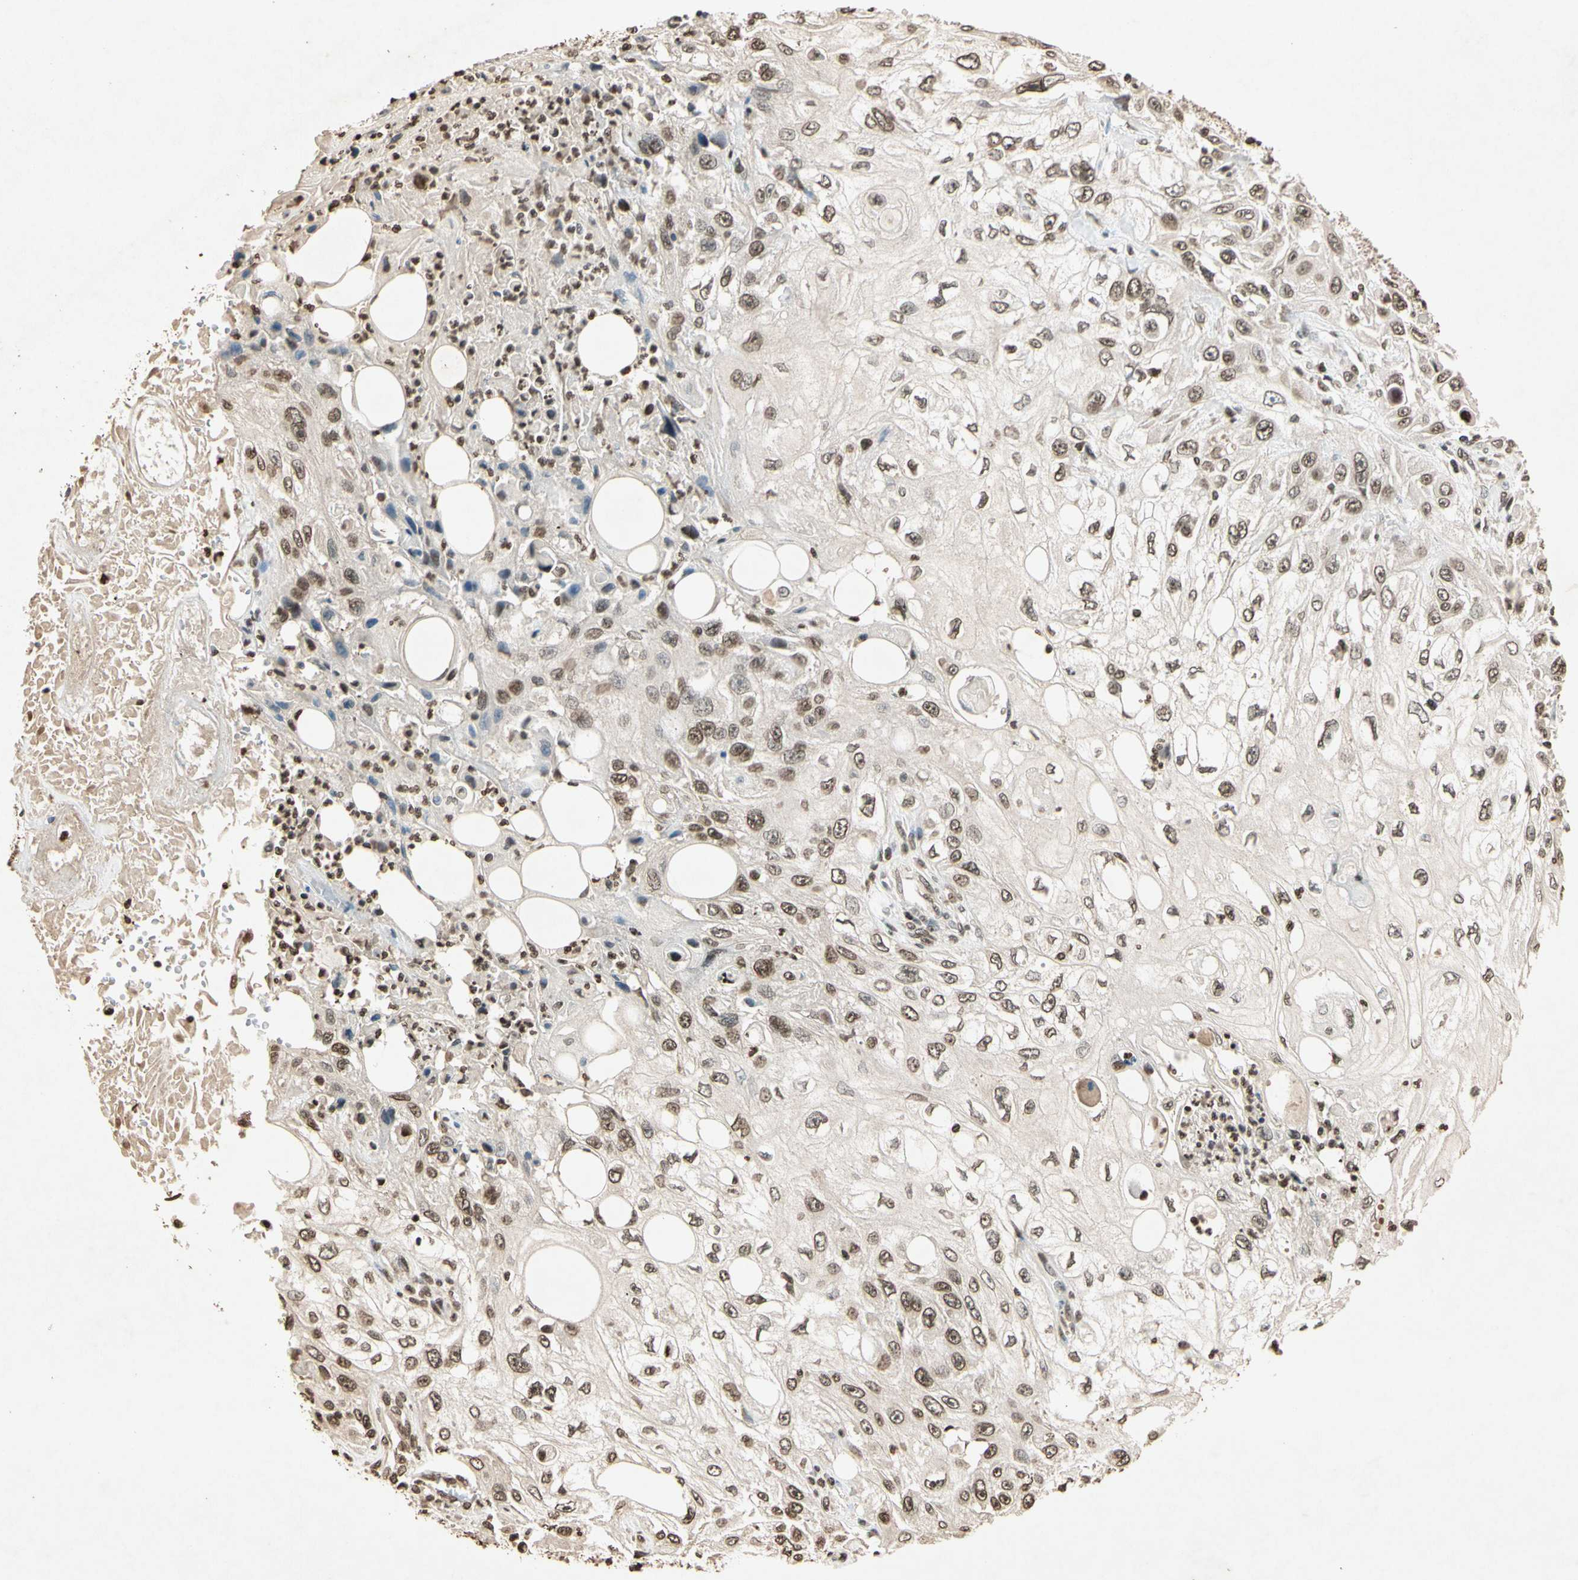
{"staining": {"intensity": "weak", "quantity": "25%-75%", "location": "nuclear"}, "tissue": "skin cancer", "cell_type": "Tumor cells", "image_type": "cancer", "snomed": [{"axis": "morphology", "description": "Squamous cell carcinoma, NOS"}, {"axis": "topography", "description": "Skin"}], "caption": "Brown immunohistochemical staining in human squamous cell carcinoma (skin) displays weak nuclear expression in approximately 25%-75% of tumor cells.", "gene": "TOP1", "patient": {"sex": "male", "age": 75}}